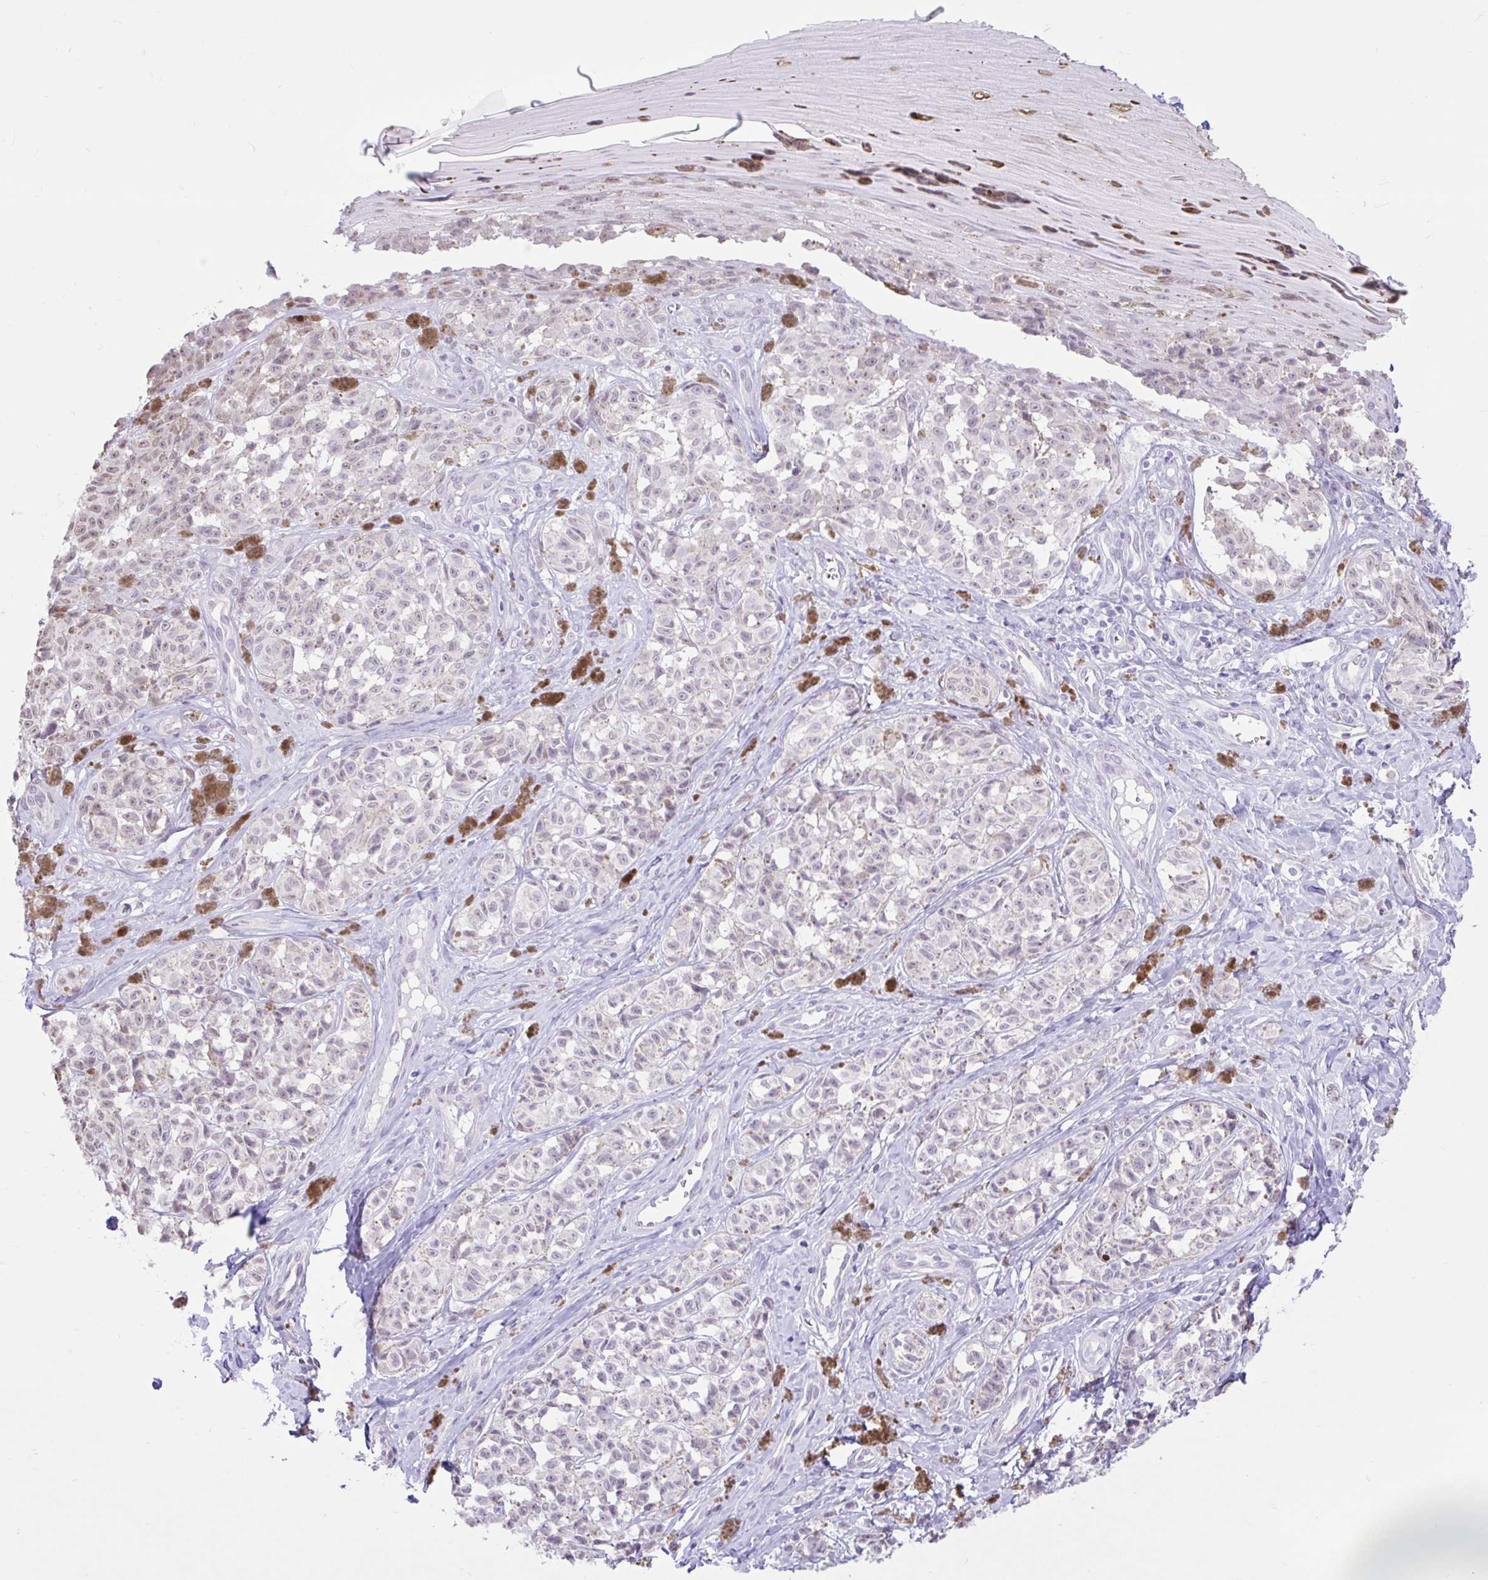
{"staining": {"intensity": "negative", "quantity": "none", "location": "none"}, "tissue": "melanoma", "cell_type": "Tumor cells", "image_type": "cancer", "snomed": [{"axis": "morphology", "description": "Malignant melanoma, NOS"}, {"axis": "topography", "description": "Skin"}], "caption": "This image is of malignant melanoma stained with IHC to label a protein in brown with the nuclei are counter-stained blue. There is no positivity in tumor cells.", "gene": "REEP1", "patient": {"sex": "female", "age": 65}}